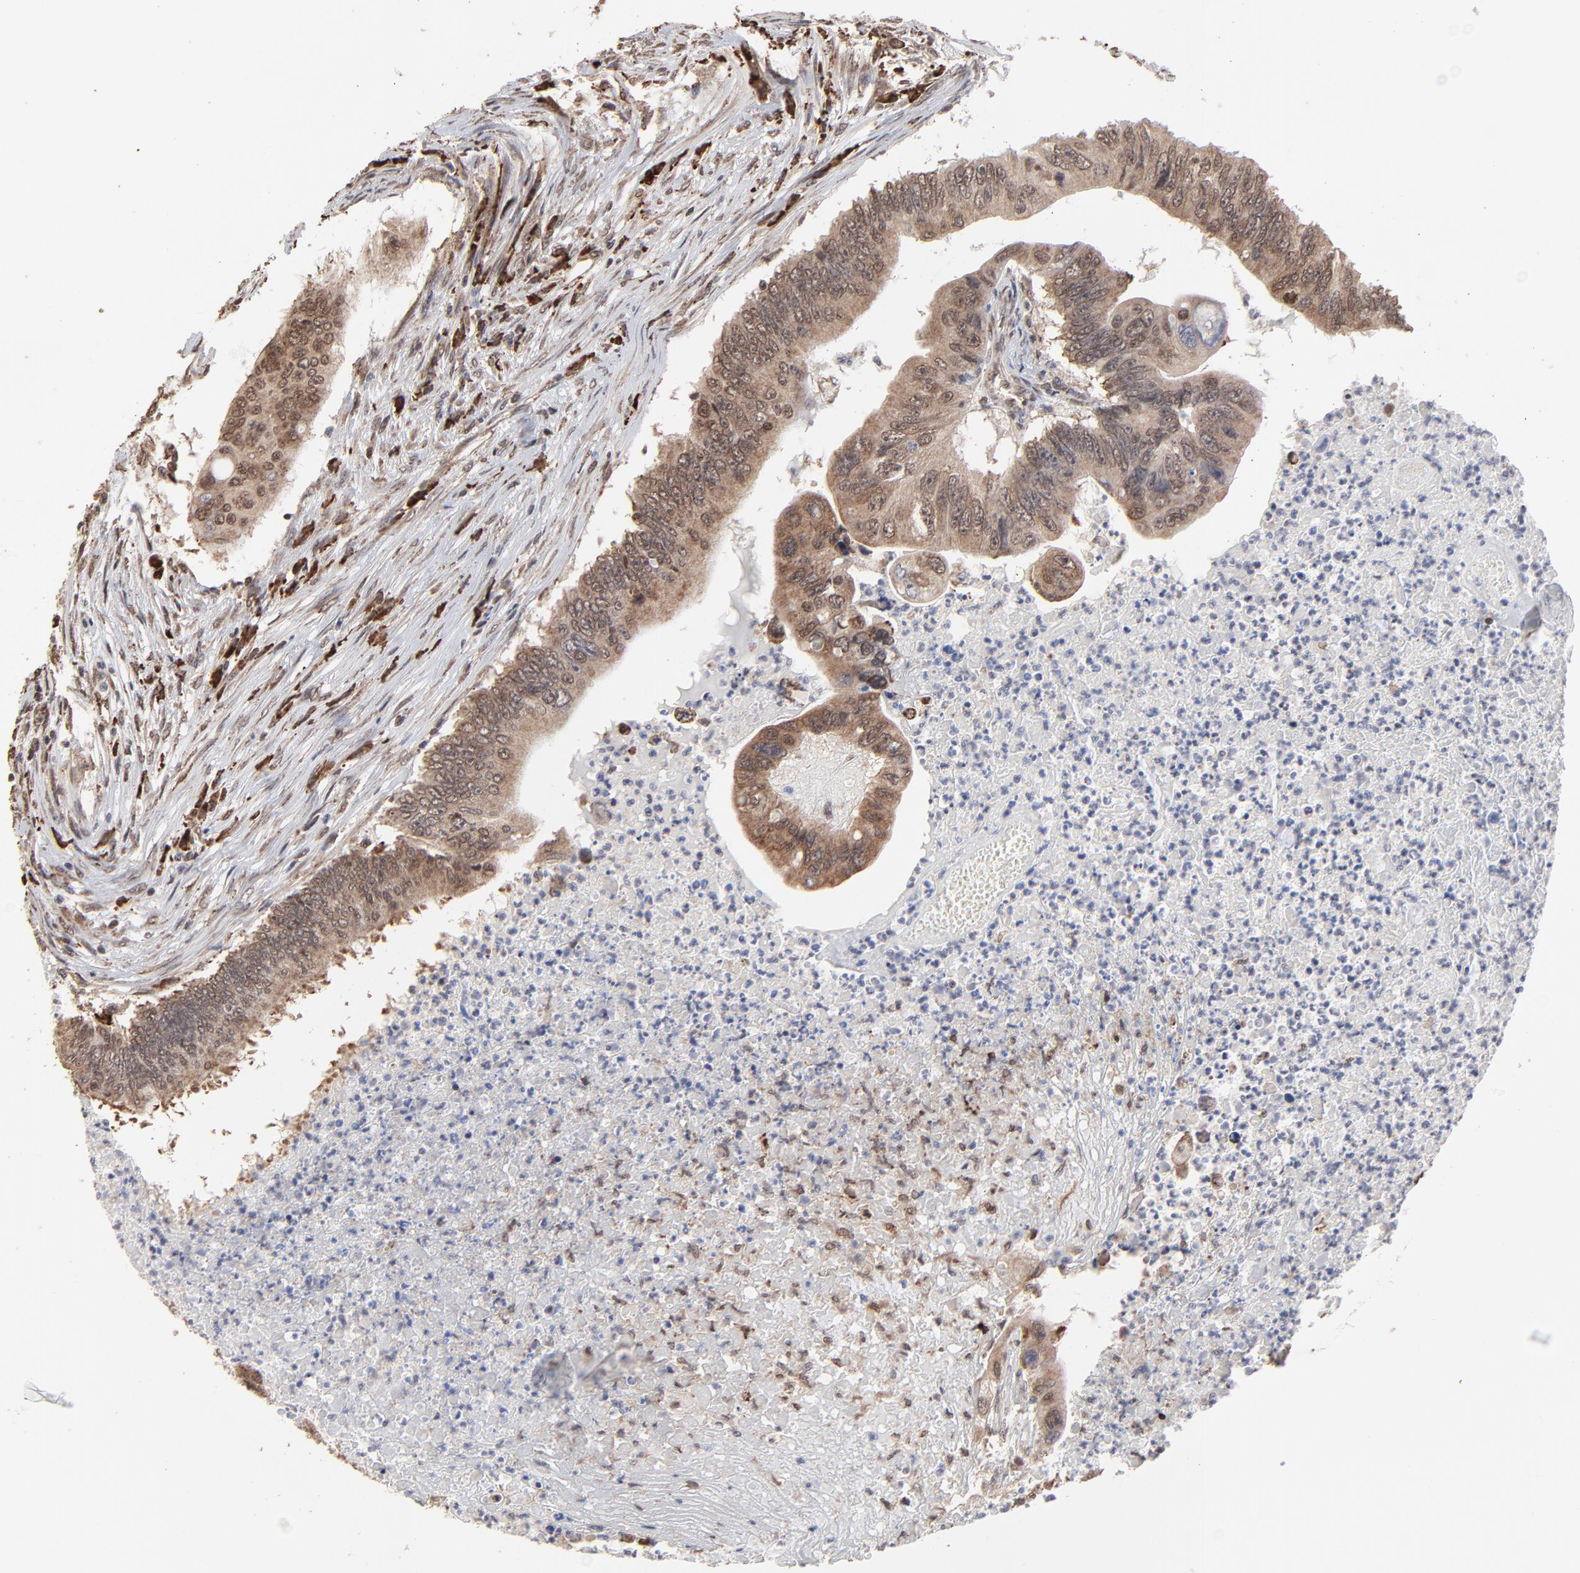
{"staining": {"intensity": "moderate", "quantity": ">75%", "location": "cytoplasmic/membranous"}, "tissue": "colorectal cancer", "cell_type": "Tumor cells", "image_type": "cancer", "snomed": [{"axis": "morphology", "description": "Adenocarcinoma, NOS"}, {"axis": "topography", "description": "Colon"}], "caption": "Immunohistochemistry micrograph of human adenocarcinoma (colorectal) stained for a protein (brown), which exhibits medium levels of moderate cytoplasmic/membranous positivity in about >75% of tumor cells.", "gene": "CHM", "patient": {"sex": "male", "age": 65}}